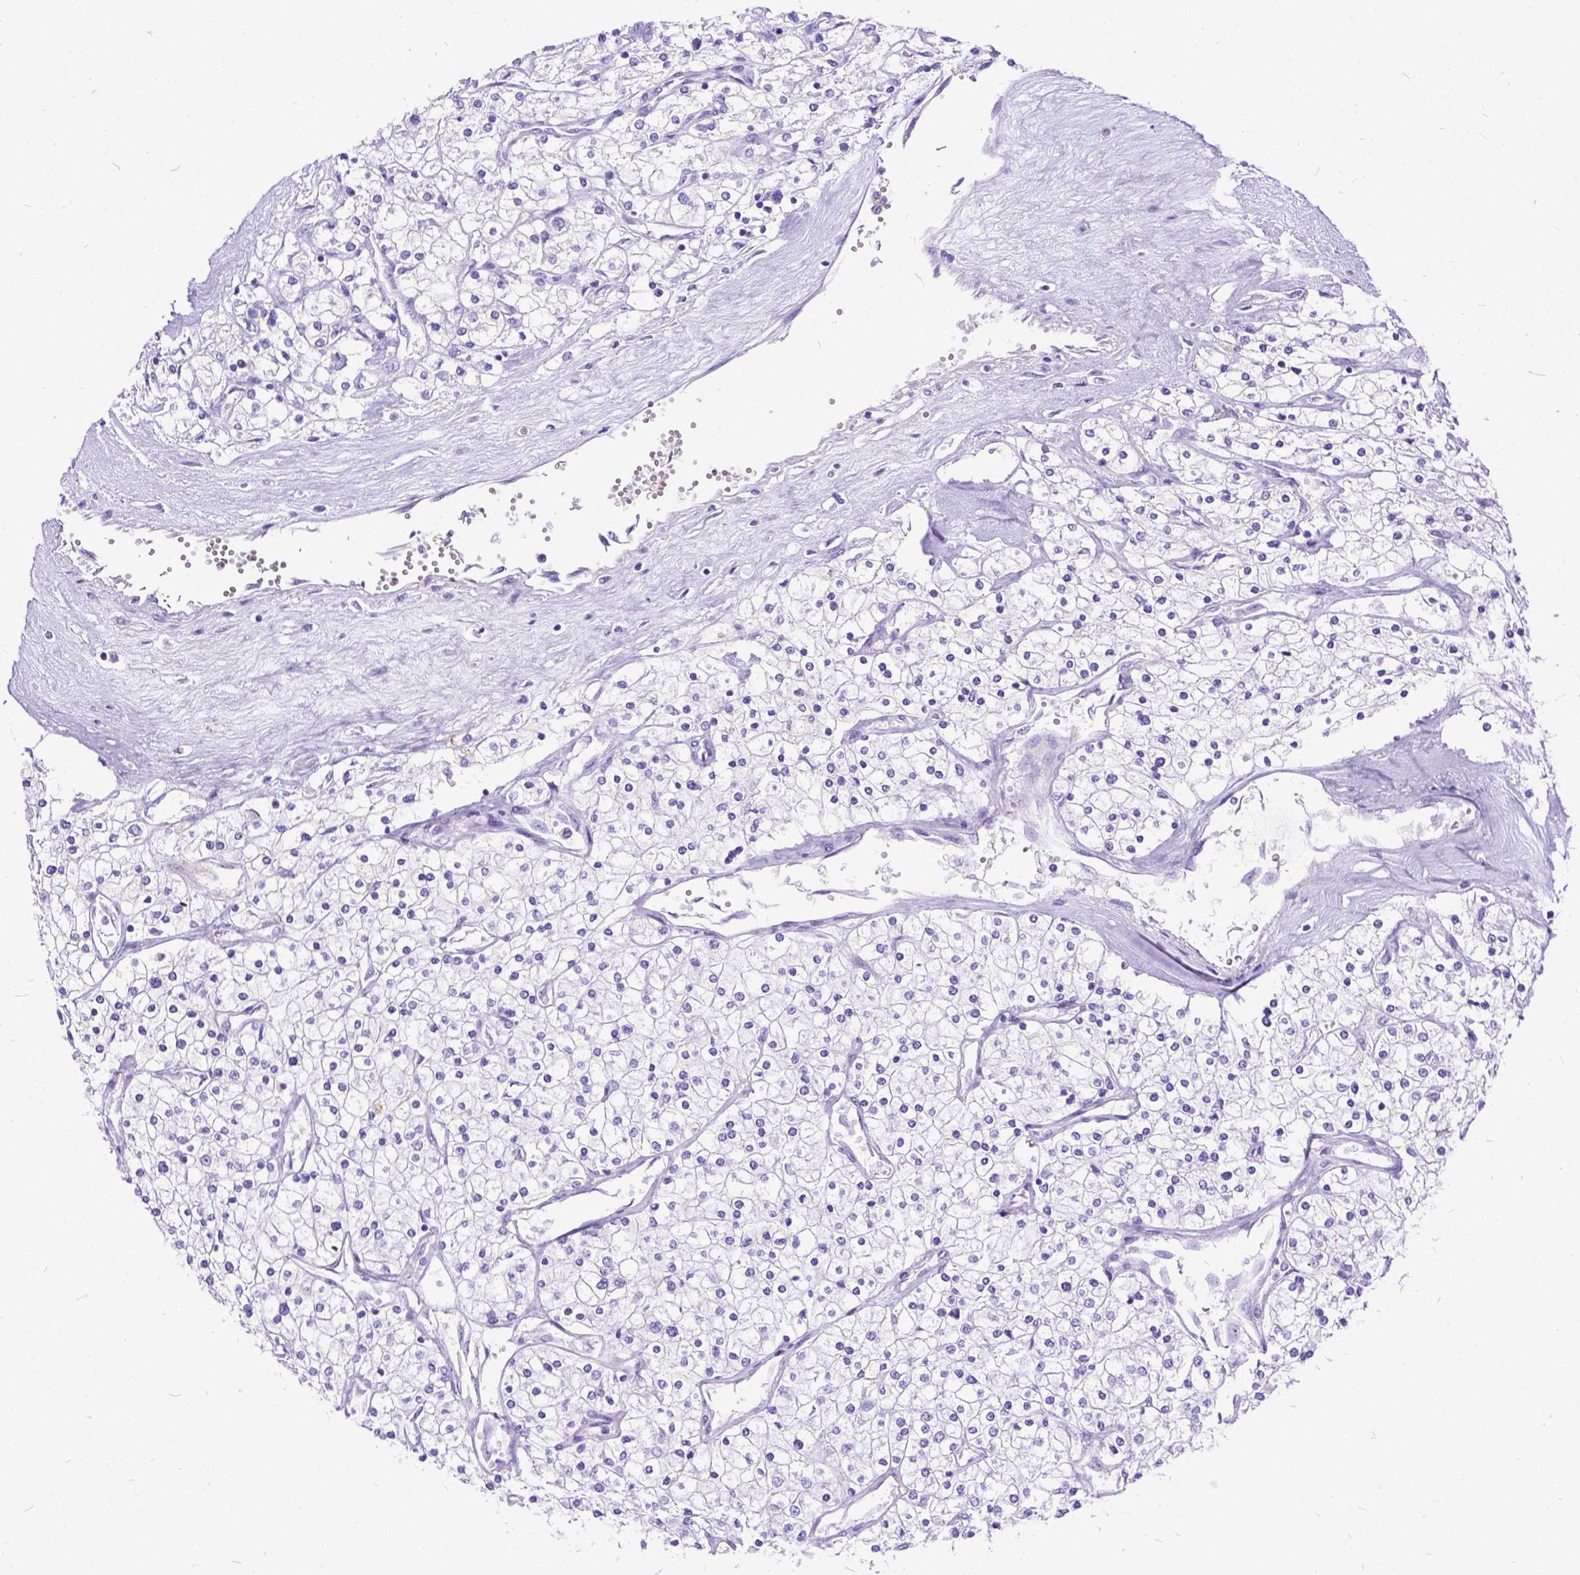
{"staining": {"intensity": "negative", "quantity": "none", "location": "none"}, "tissue": "renal cancer", "cell_type": "Tumor cells", "image_type": "cancer", "snomed": [{"axis": "morphology", "description": "Adenocarcinoma, NOS"}, {"axis": "topography", "description": "Kidney"}], "caption": "An IHC histopathology image of renal cancer (adenocarcinoma) is shown. There is no staining in tumor cells of renal cancer (adenocarcinoma).", "gene": "TMEM169", "patient": {"sex": "male", "age": 80}}